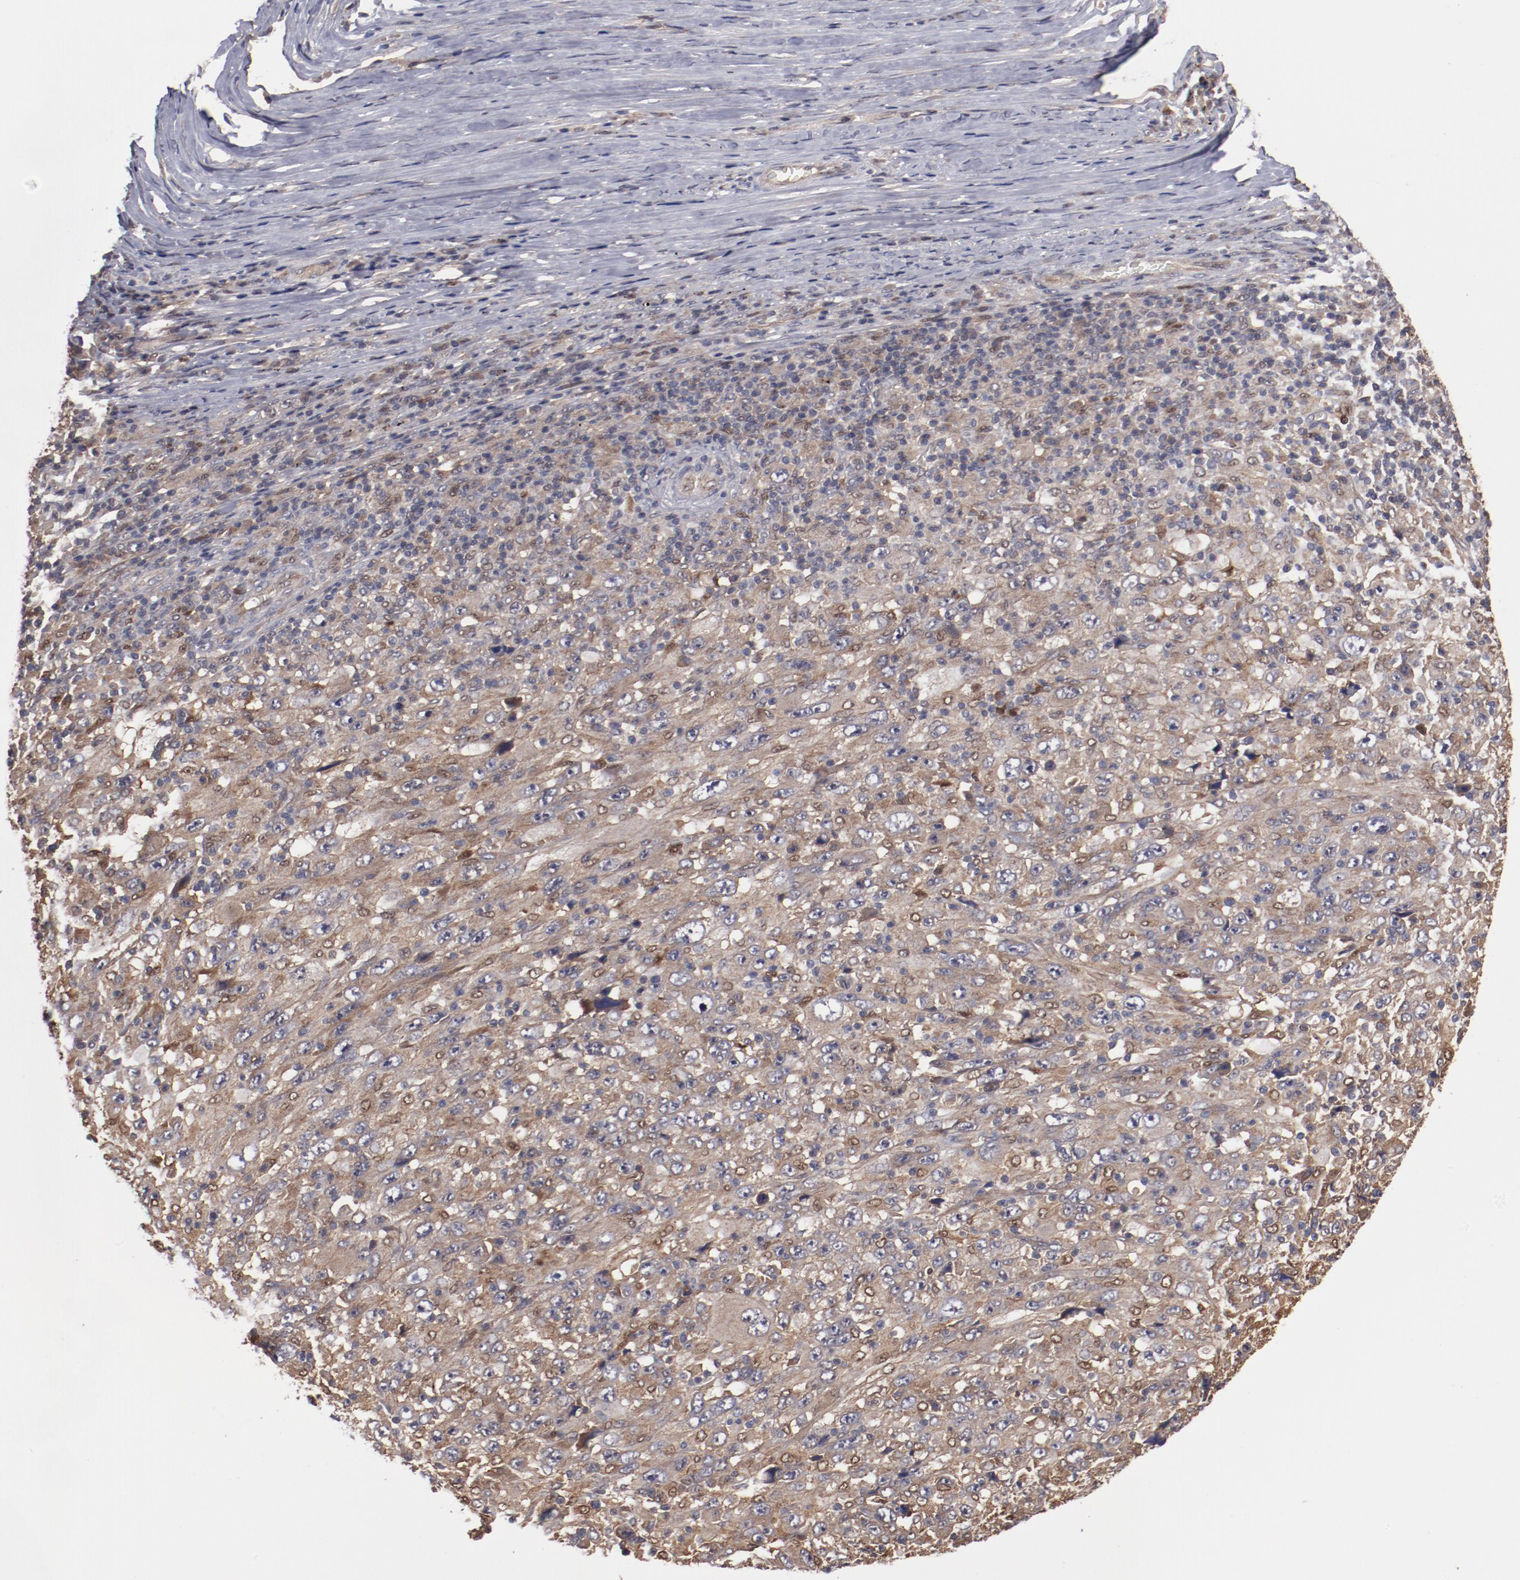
{"staining": {"intensity": "weak", "quantity": "25%-75%", "location": "cytoplasmic/membranous"}, "tissue": "melanoma", "cell_type": "Tumor cells", "image_type": "cancer", "snomed": [{"axis": "morphology", "description": "Malignant melanoma, Metastatic site"}, {"axis": "topography", "description": "Skin"}], "caption": "Malignant melanoma (metastatic site) stained with DAB immunohistochemistry shows low levels of weak cytoplasmic/membranous positivity in approximately 25%-75% of tumor cells.", "gene": "DNAAF2", "patient": {"sex": "female", "age": 56}}